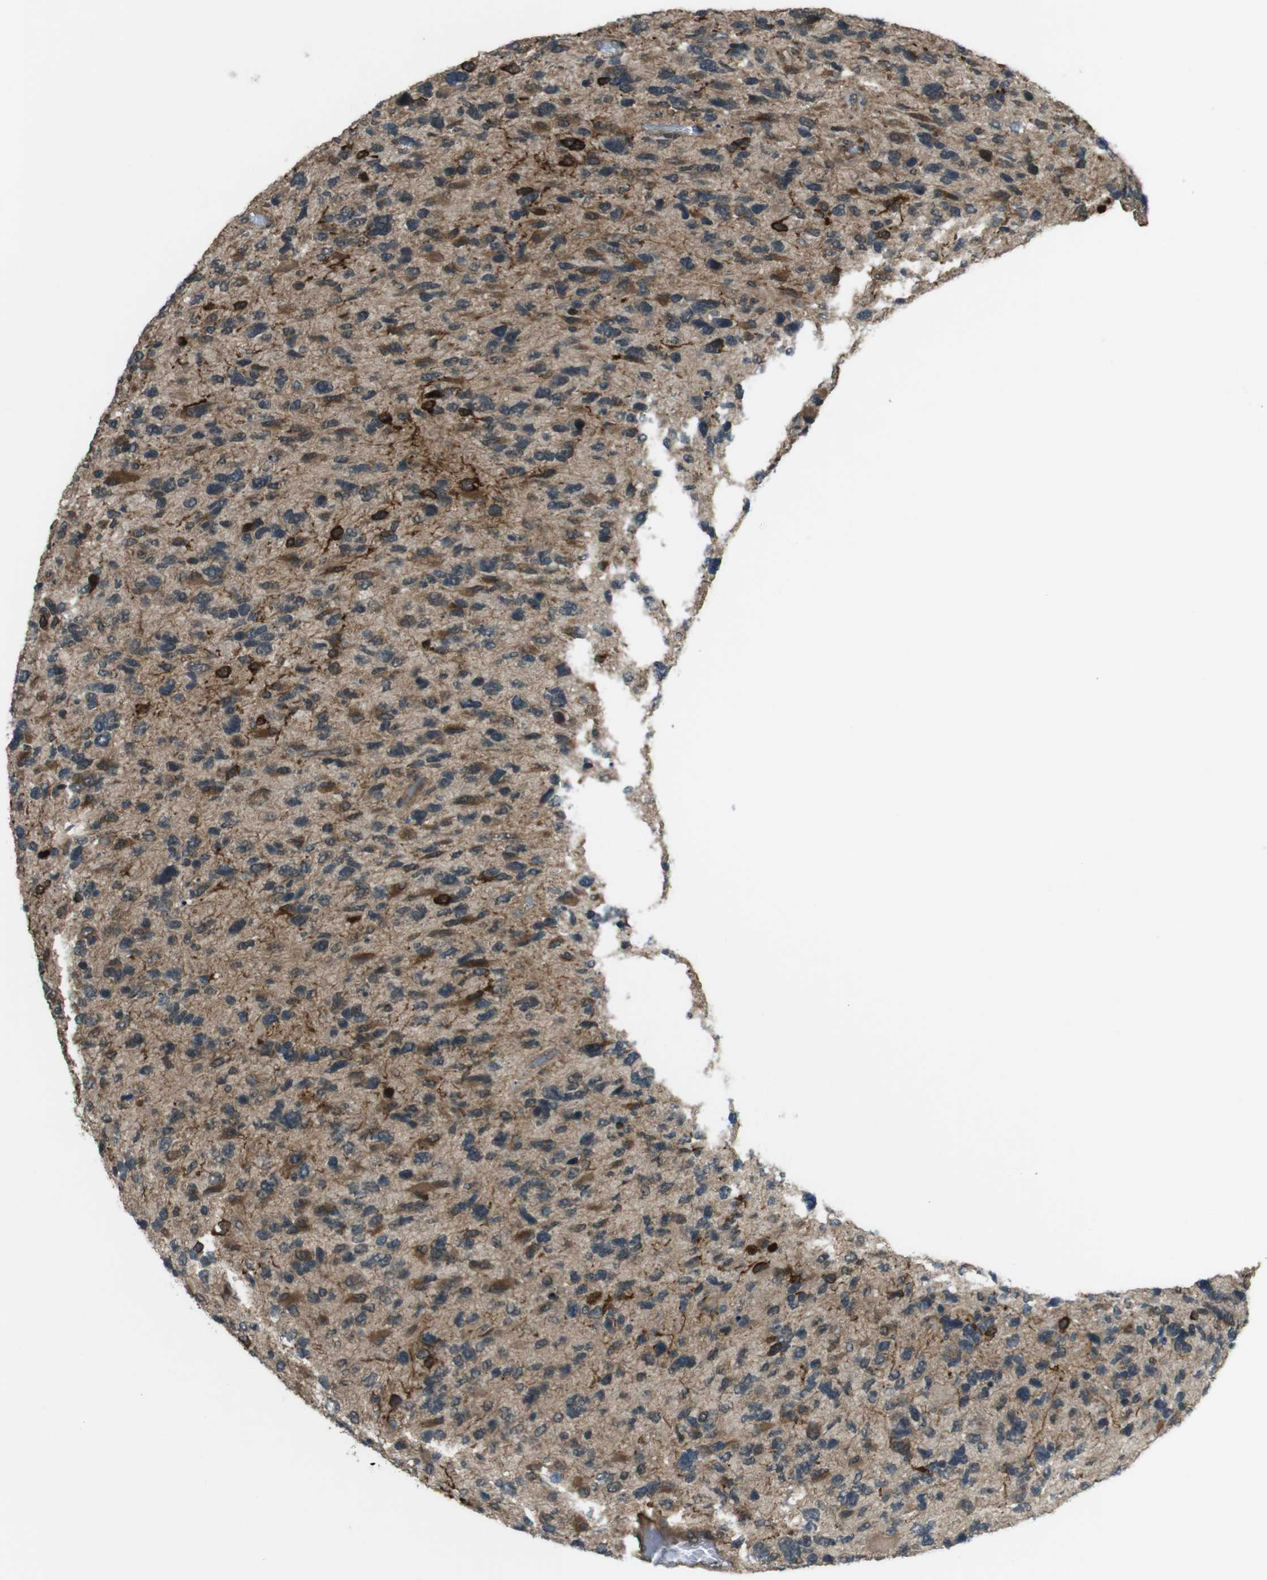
{"staining": {"intensity": "moderate", "quantity": "25%-75%", "location": "cytoplasmic/membranous"}, "tissue": "glioma", "cell_type": "Tumor cells", "image_type": "cancer", "snomed": [{"axis": "morphology", "description": "Glioma, malignant, High grade"}, {"axis": "topography", "description": "Brain"}], "caption": "Immunohistochemical staining of human high-grade glioma (malignant) exhibits medium levels of moderate cytoplasmic/membranous staining in about 25%-75% of tumor cells.", "gene": "TIAM2", "patient": {"sex": "female", "age": 58}}